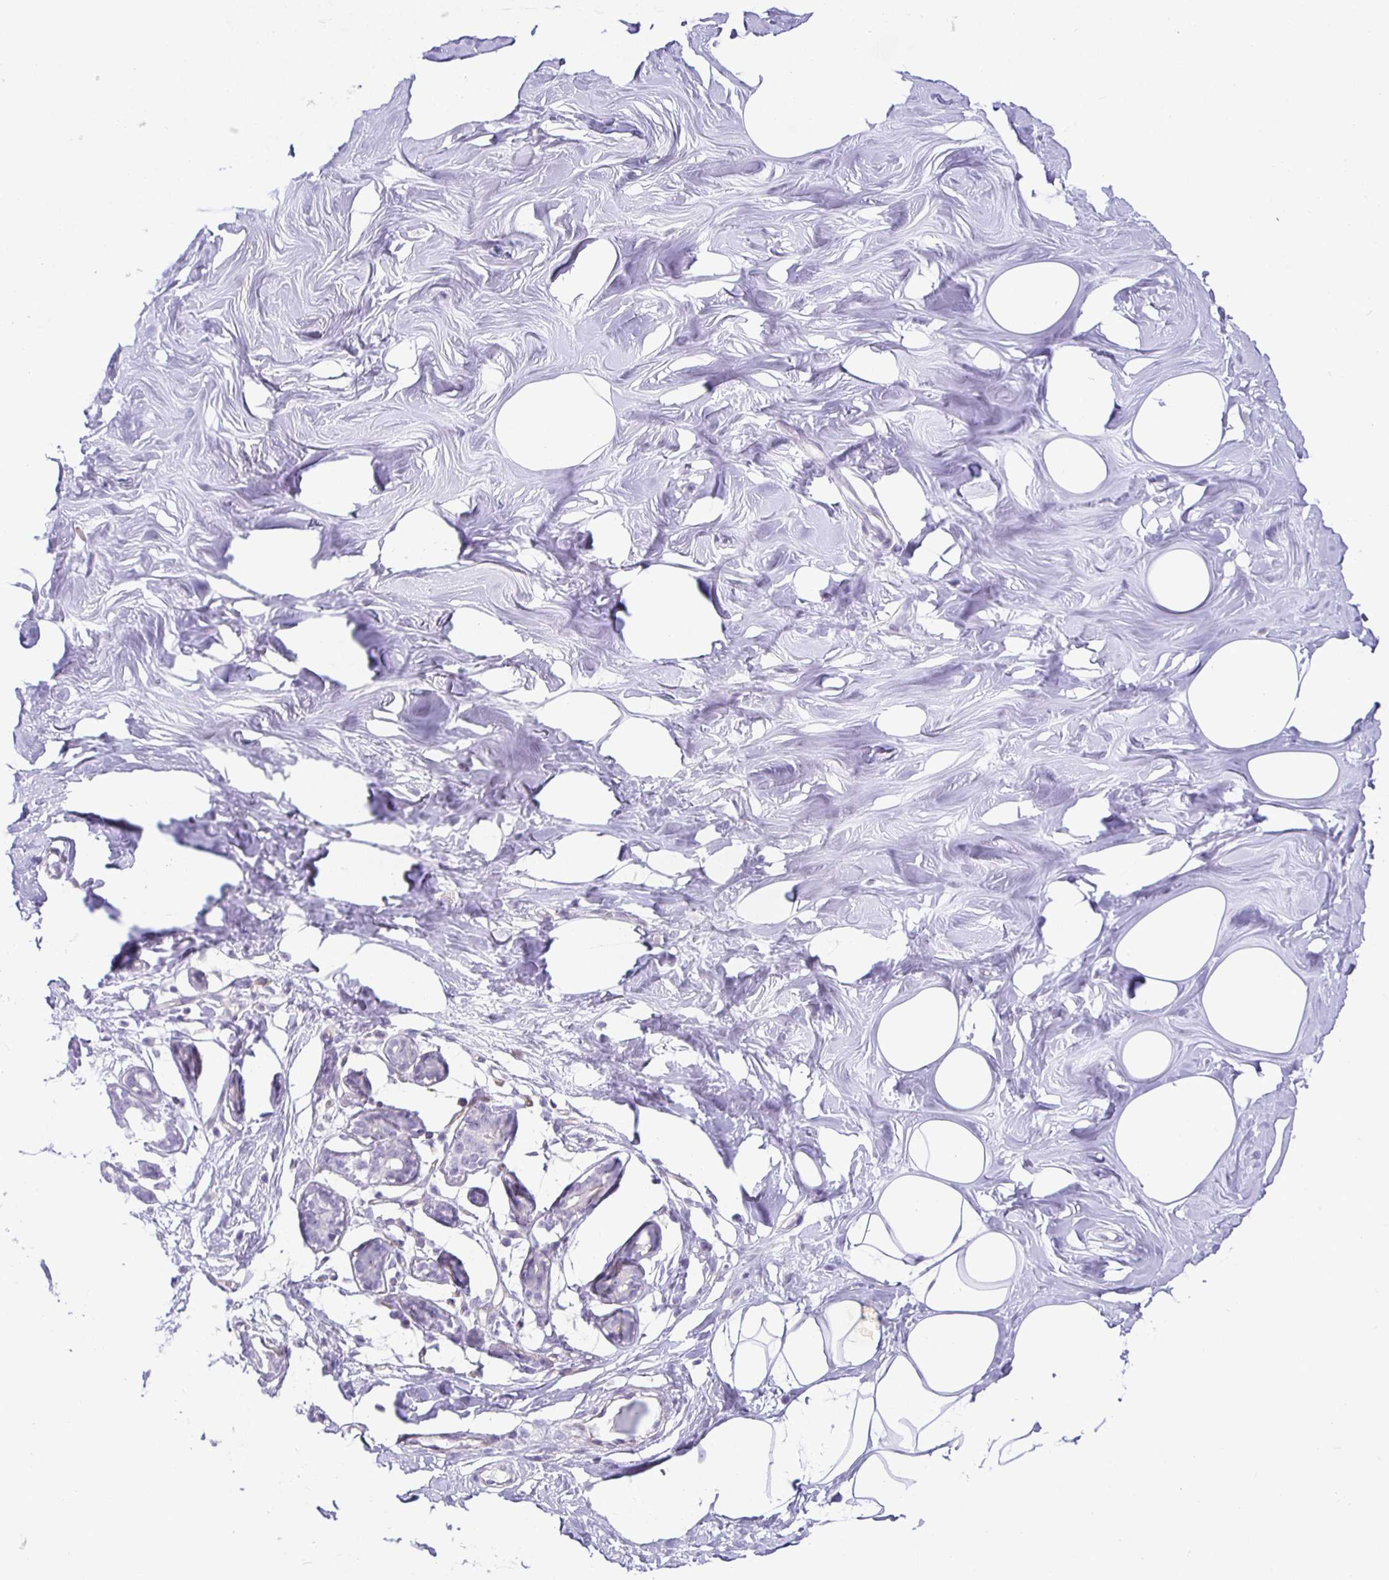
{"staining": {"intensity": "negative", "quantity": "none", "location": "none"}, "tissue": "breast", "cell_type": "Adipocytes", "image_type": "normal", "snomed": [{"axis": "morphology", "description": "Normal tissue, NOS"}, {"axis": "topography", "description": "Breast"}], "caption": "This is an IHC histopathology image of normal breast. There is no positivity in adipocytes.", "gene": "SIRPA", "patient": {"sex": "female", "age": 27}}